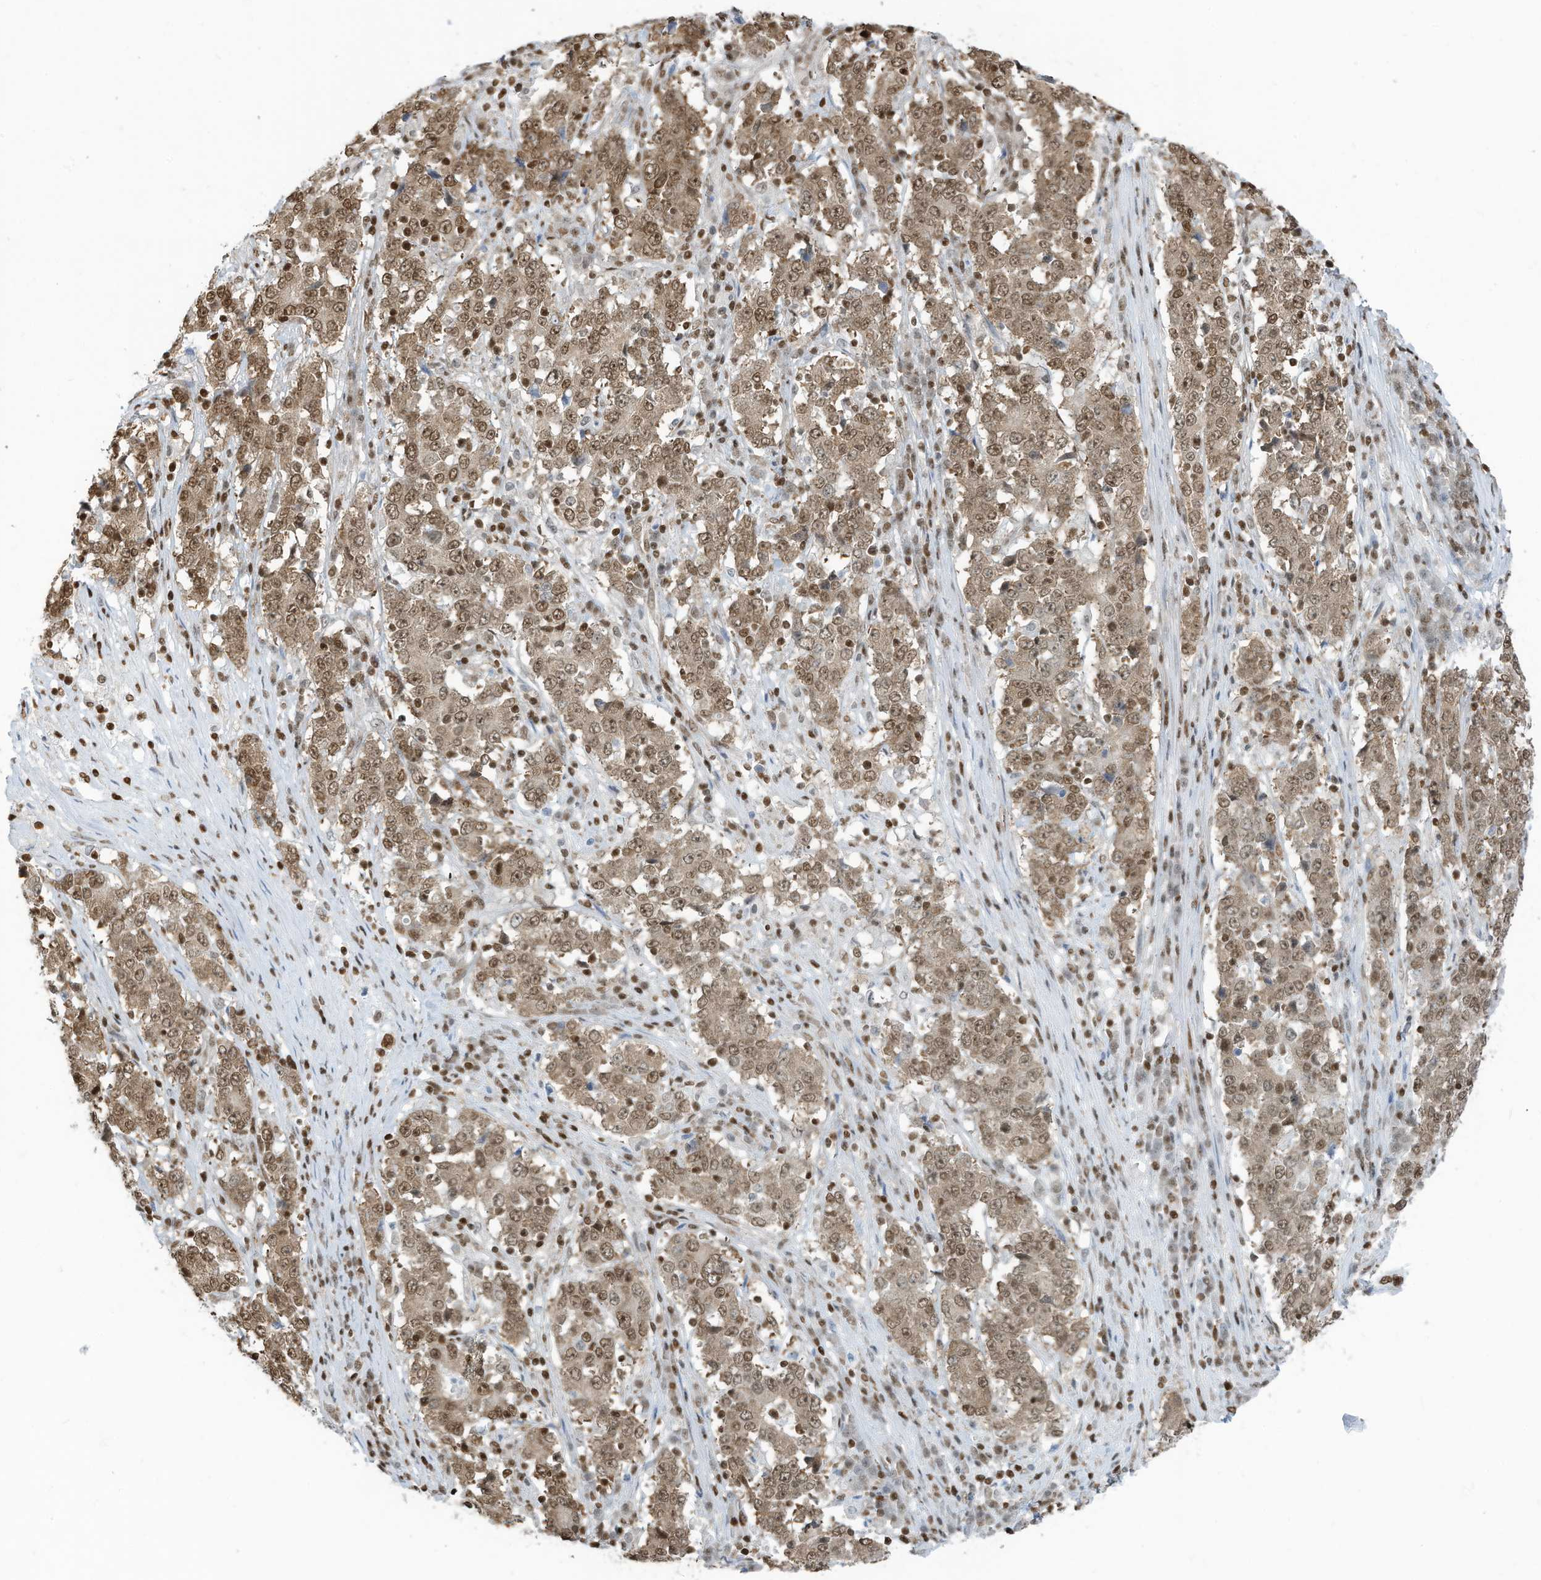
{"staining": {"intensity": "moderate", "quantity": ">75%", "location": "cytoplasmic/membranous,nuclear"}, "tissue": "stomach cancer", "cell_type": "Tumor cells", "image_type": "cancer", "snomed": [{"axis": "morphology", "description": "Adenocarcinoma, NOS"}, {"axis": "topography", "description": "Stomach"}], "caption": "Brown immunohistochemical staining in human stomach adenocarcinoma displays moderate cytoplasmic/membranous and nuclear staining in about >75% of tumor cells.", "gene": "SARNP", "patient": {"sex": "male", "age": 59}}